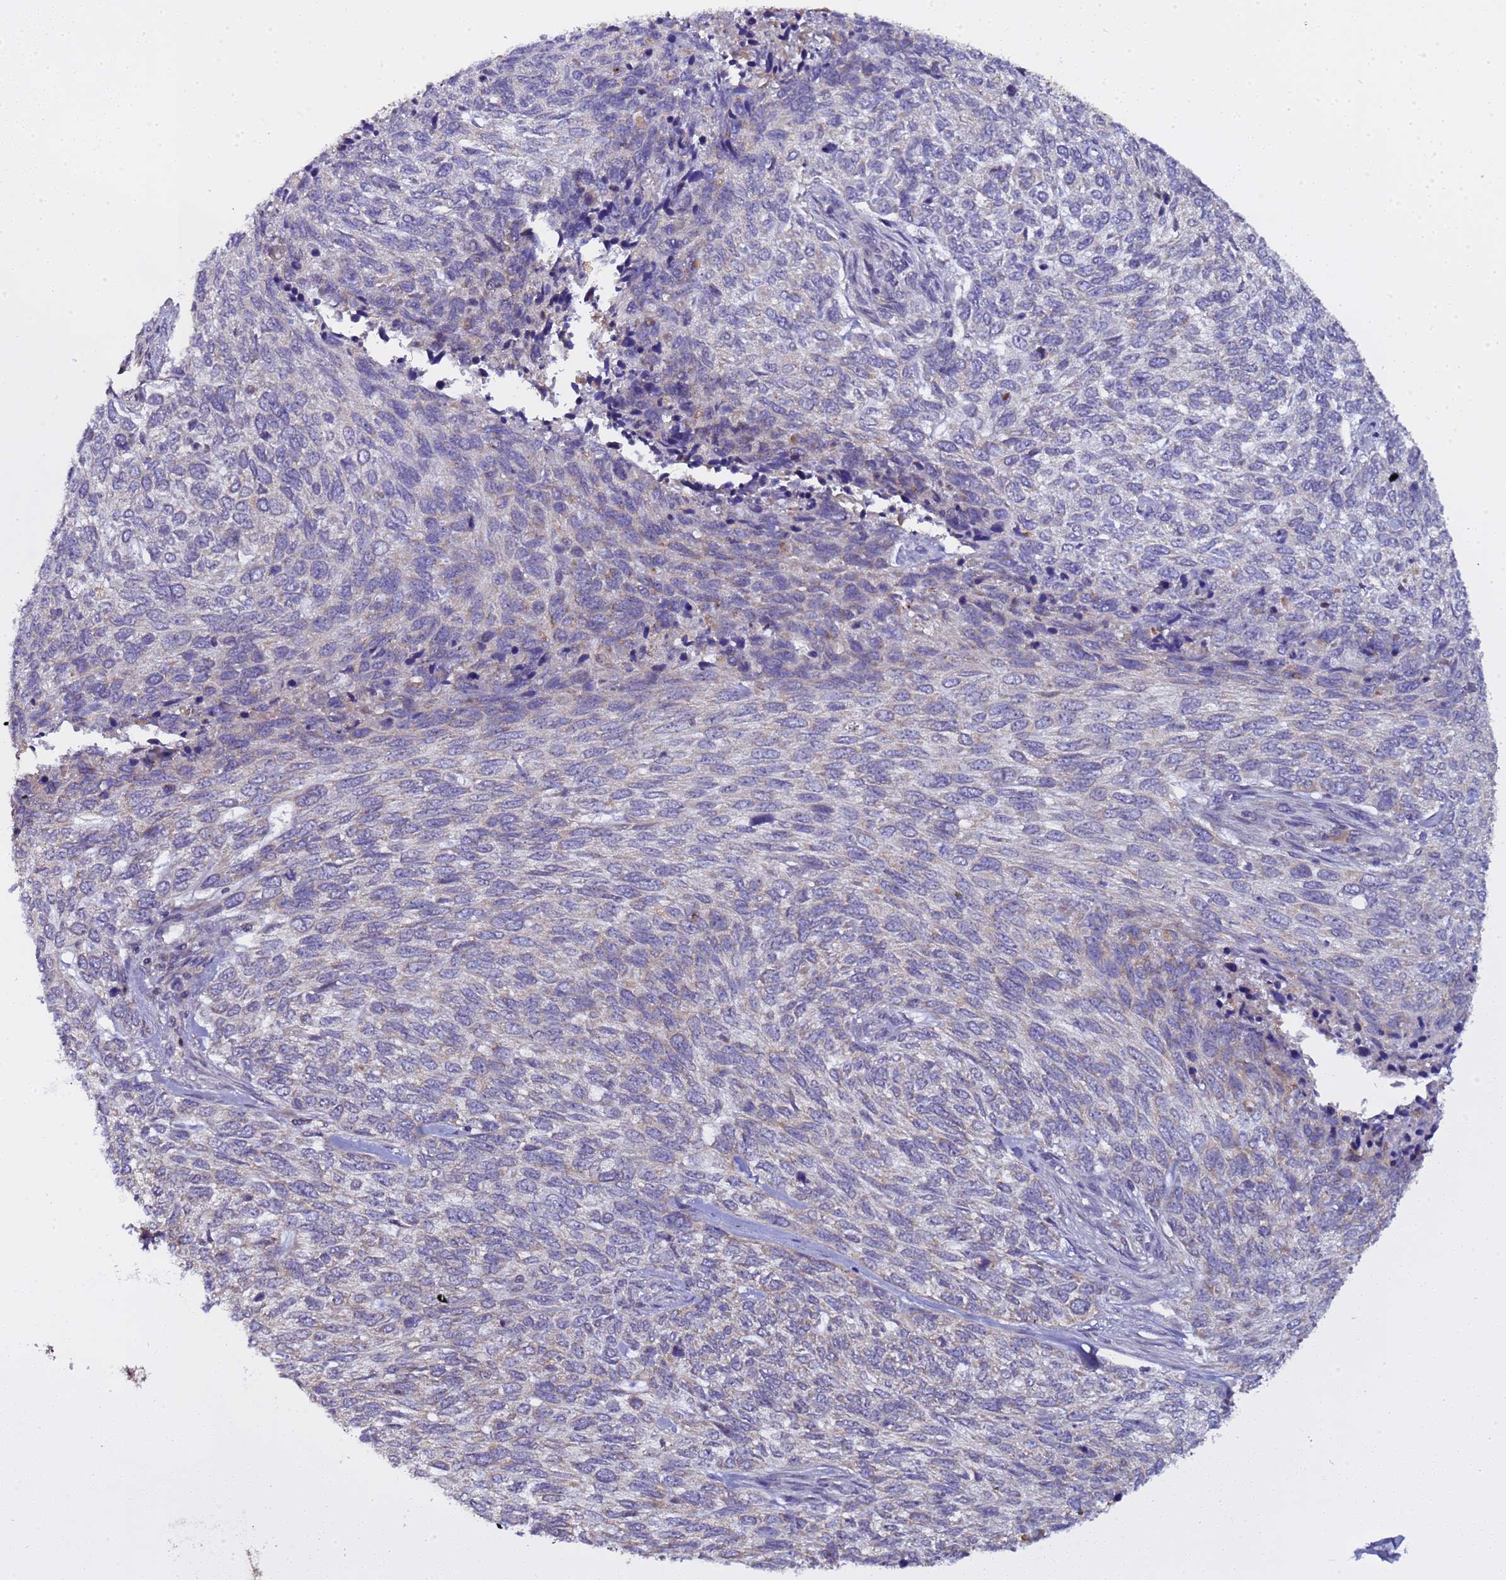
{"staining": {"intensity": "negative", "quantity": "none", "location": "none"}, "tissue": "skin cancer", "cell_type": "Tumor cells", "image_type": "cancer", "snomed": [{"axis": "morphology", "description": "Basal cell carcinoma"}, {"axis": "topography", "description": "Skin"}], "caption": "Immunohistochemistry (IHC) of human basal cell carcinoma (skin) demonstrates no expression in tumor cells. (Stains: DAB (3,3'-diaminobenzidine) IHC with hematoxylin counter stain, Microscopy: brightfield microscopy at high magnification).", "gene": "ELMOD2", "patient": {"sex": "female", "age": 65}}